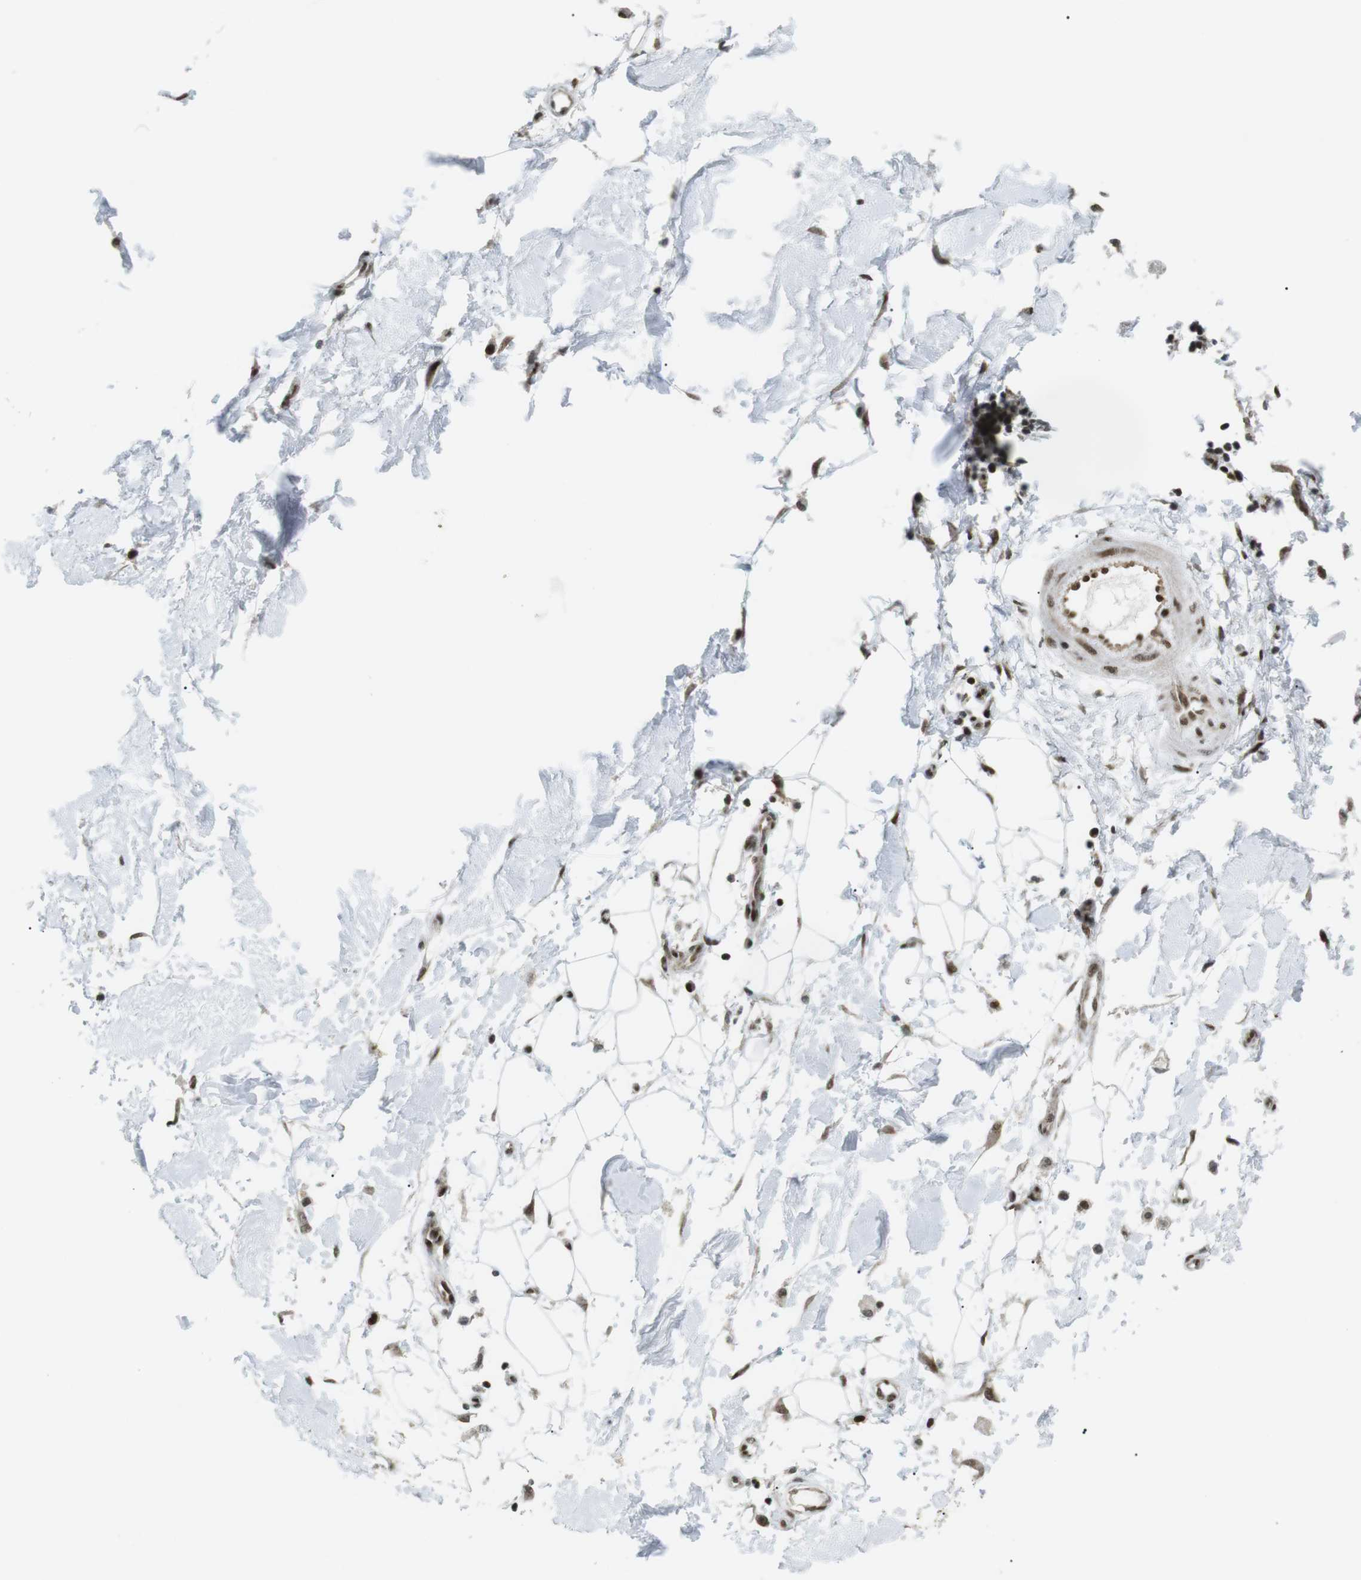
{"staining": {"intensity": "strong", "quantity": ">75%", "location": "nuclear"}, "tissue": "adipose tissue", "cell_type": "Adipocytes", "image_type": "normal", "snomed": [{"axis": "morphology", "description": "Normal tissue, NOS"}, {"axis": "morphology", "description": "Squamous cell carcinoma, NOS"}, {"axis": "topography", "description": "Skin"}, {"axis": "topography", "description": "Peripheral nerve tissue"}], "caption": "An immunohistochemistry (IHC) histopathology image of normal tissue is shown. Protein staining in brown shows strong nuclear positivity in adipose tissue within adipocytes. The staining was performed using DAB (3,3'-diaminobenzidine), with brown indicating positive protein expression. Nuclei are stained blue with hematoxylin.", "gene": "CDC27", "patient": {"sex": "male", "age": 83}}